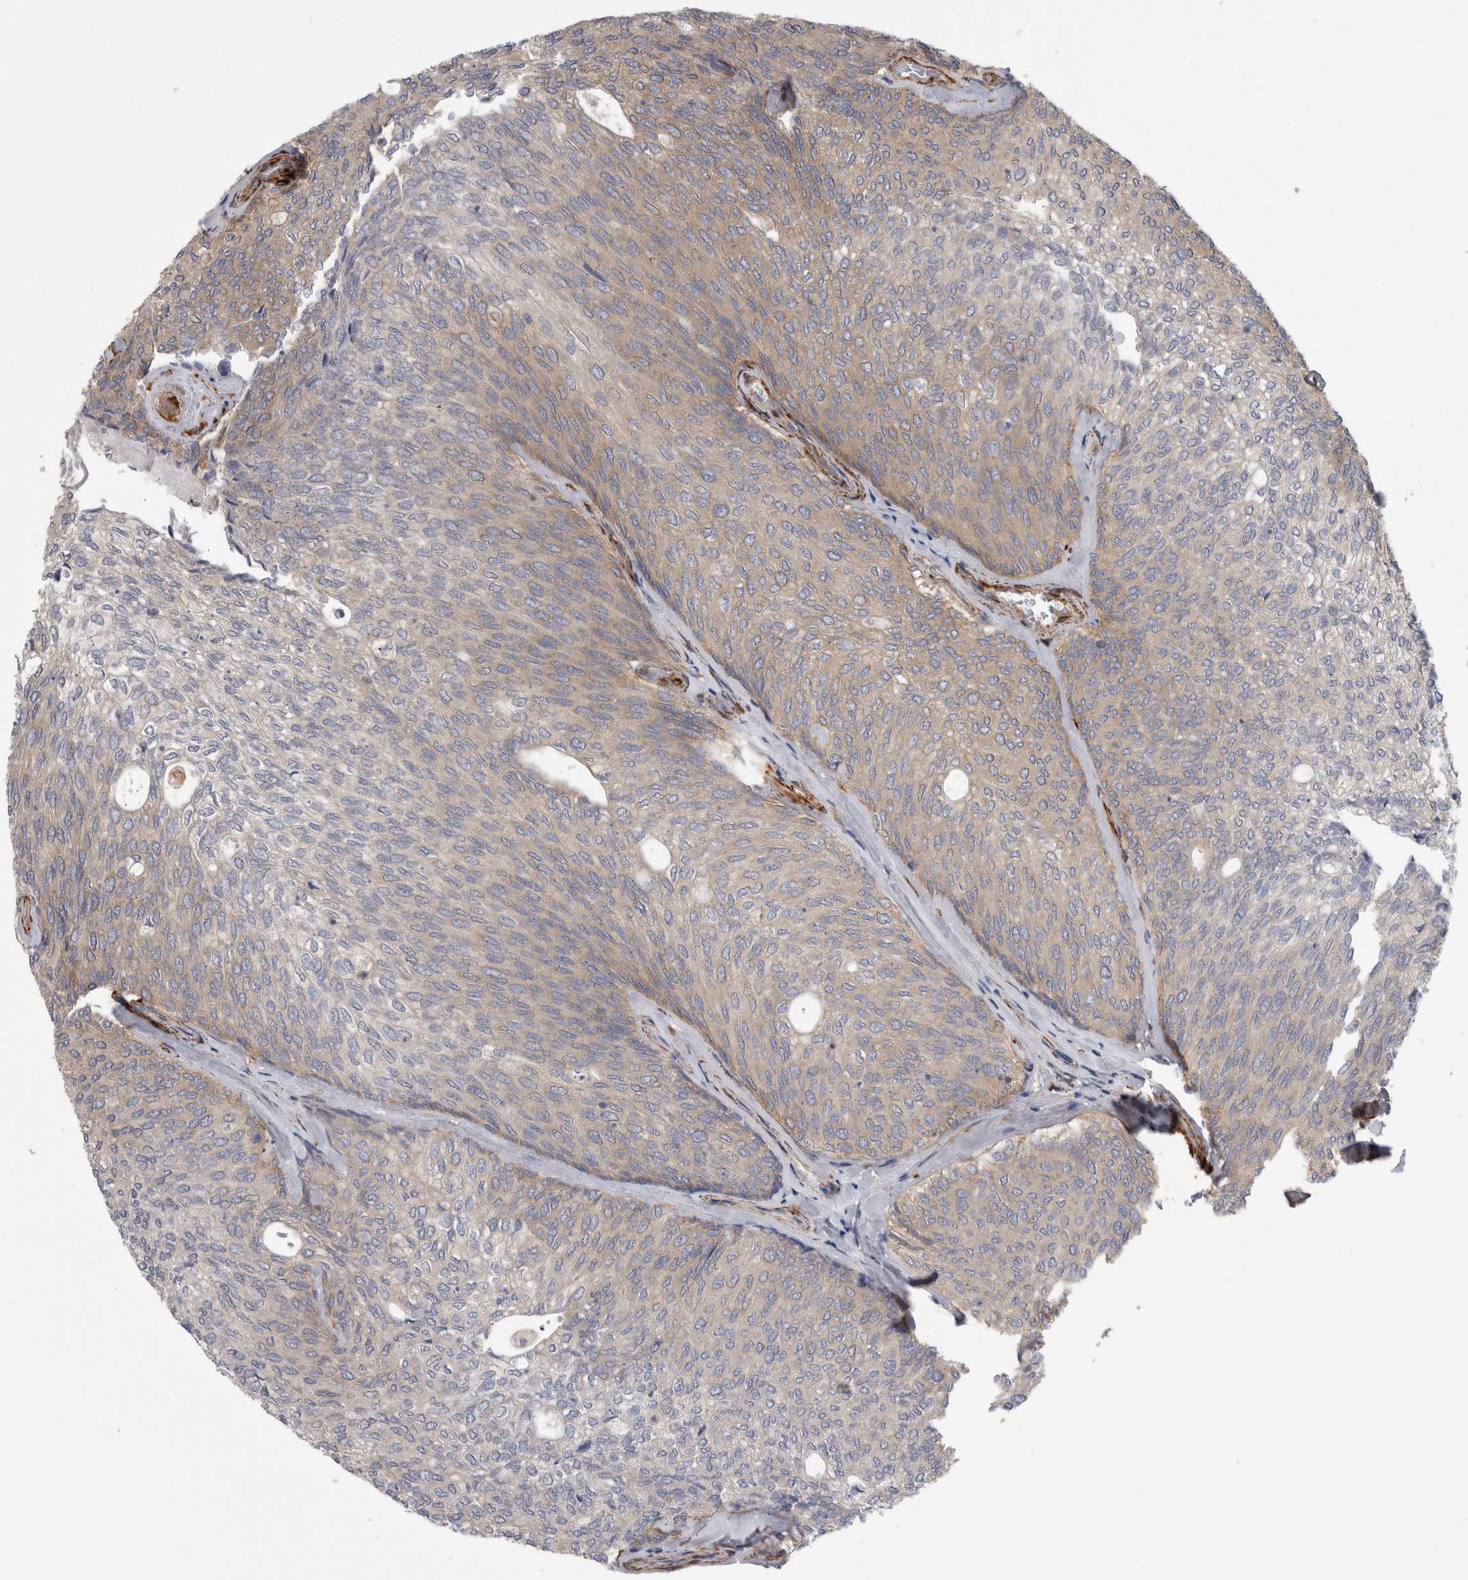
{"staining": {"intensity": "moderate", "quantity": "25%-75%", "location": "cytoplasmic/membranous"}, "tissue": "urothelial cancer", "cell_type": "Tumor cells", "image_type": "cancer", "snomed": [{"axis": "morphology", "description": "Urothelial carcinoma, Low grade"}, {"axis": "topography", "description": "Urinary bladder"}], "caption": "Immunohistochemistry staining of urothelial cancer, which reveals medium levels of moderate cytoplasmic/membranous expression in approximately 25%-75% of tumor cells indicating moderate cytoplasmic/membranous protein expression. The staining was performed using DAB (3,3'-diaminobenzidine) (brown) for protein detection and nuclei were counterstained in hematoxylin (blue).", "gene": "EPRS1", "patient": {"sex": "female", "age": 79}}